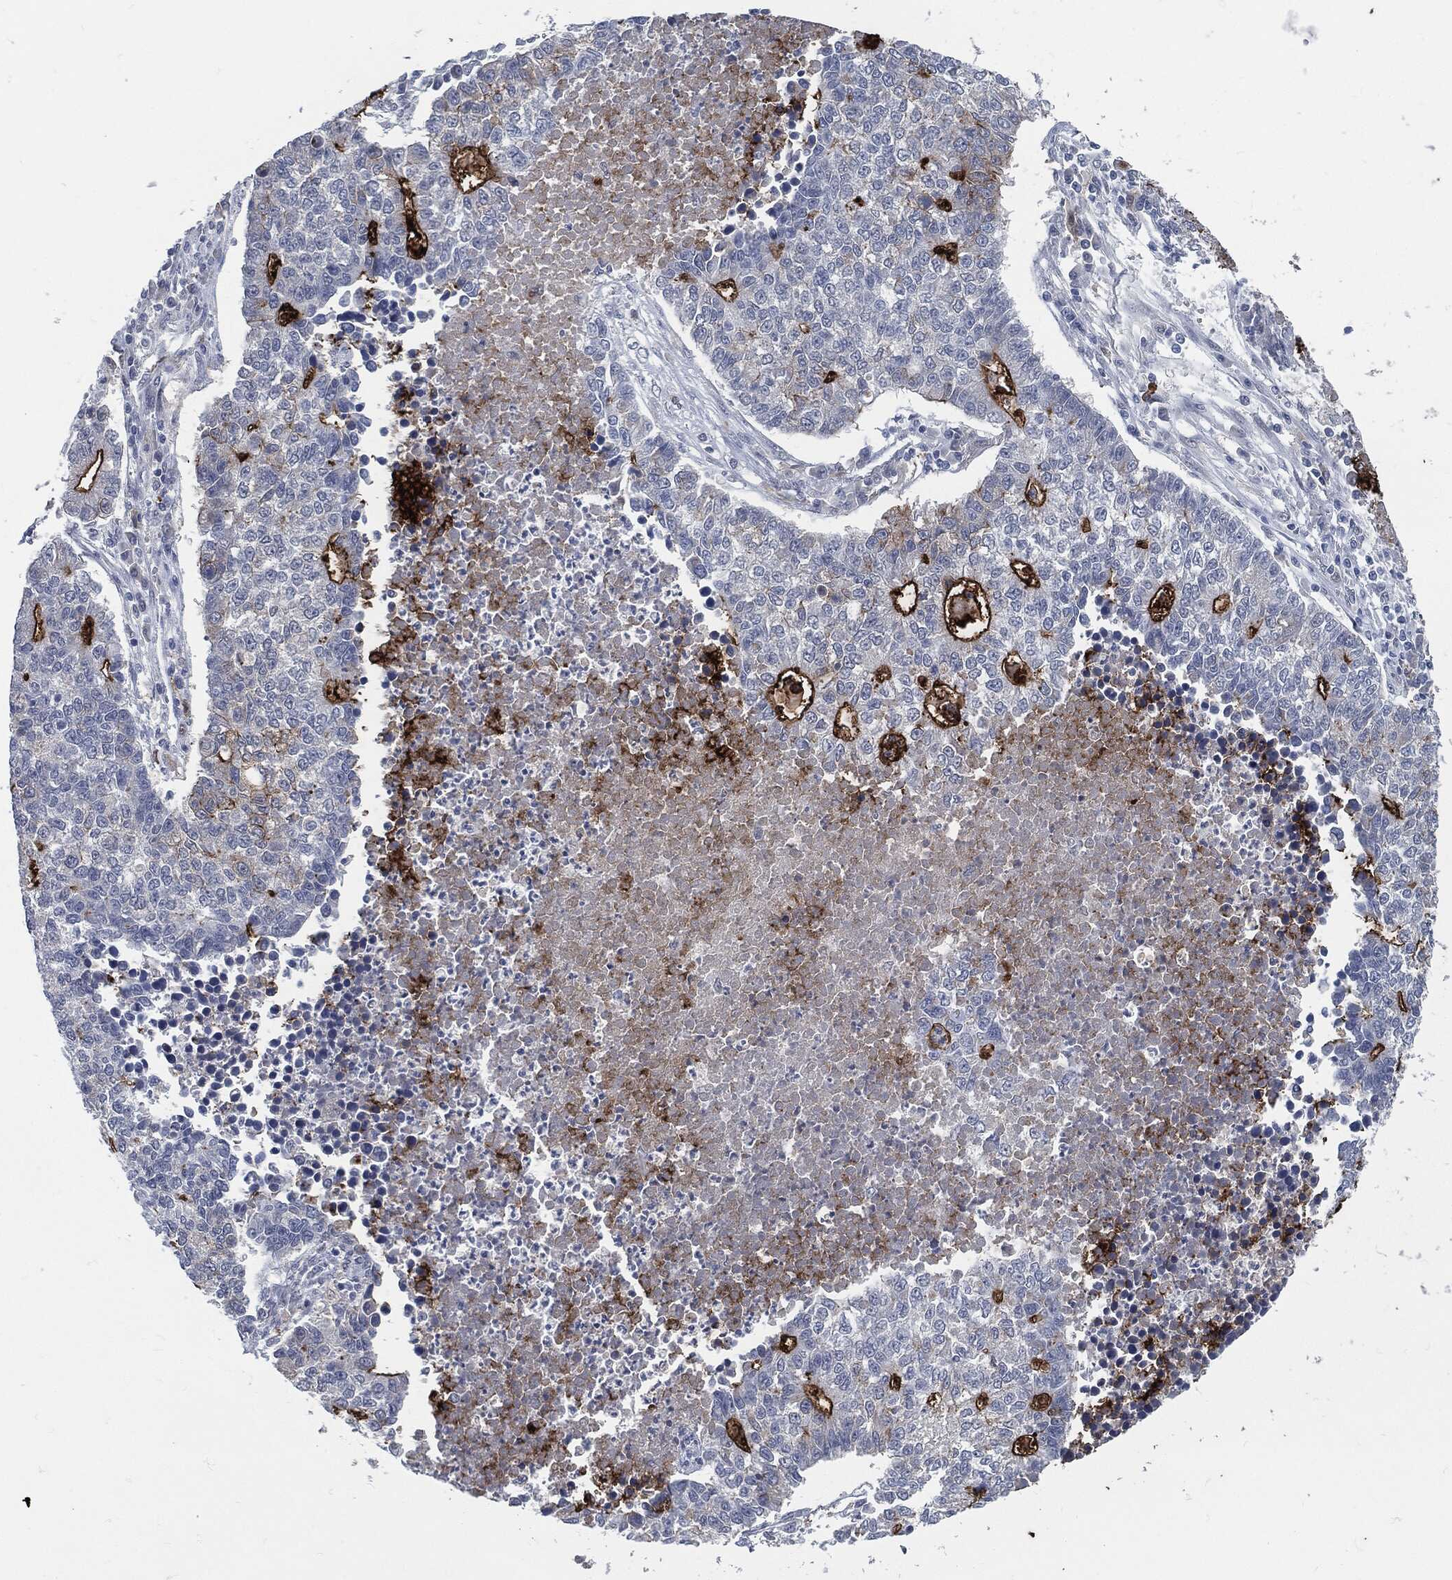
{"staining": {"intensity": "strong", "quantity": "<25%", "location": "cytoplasmic/membranous"}, "tissue": "lung cancer", "cell_type": "Tumor cells", "image_type": "cancer", "snomed": [{"axis": "morphology", "description": "Adenocarcinoma, NOS"}, {"axis": "topography", "description": "Lung"}], "caption": "Lung cancer was stained to show a protein in brown. There is medium levels of strong cytoplasmic/membranous expression in about <25% of tumor cells.", "gene": "PROM1", "patient": {"sex": "male", "age": 57}}